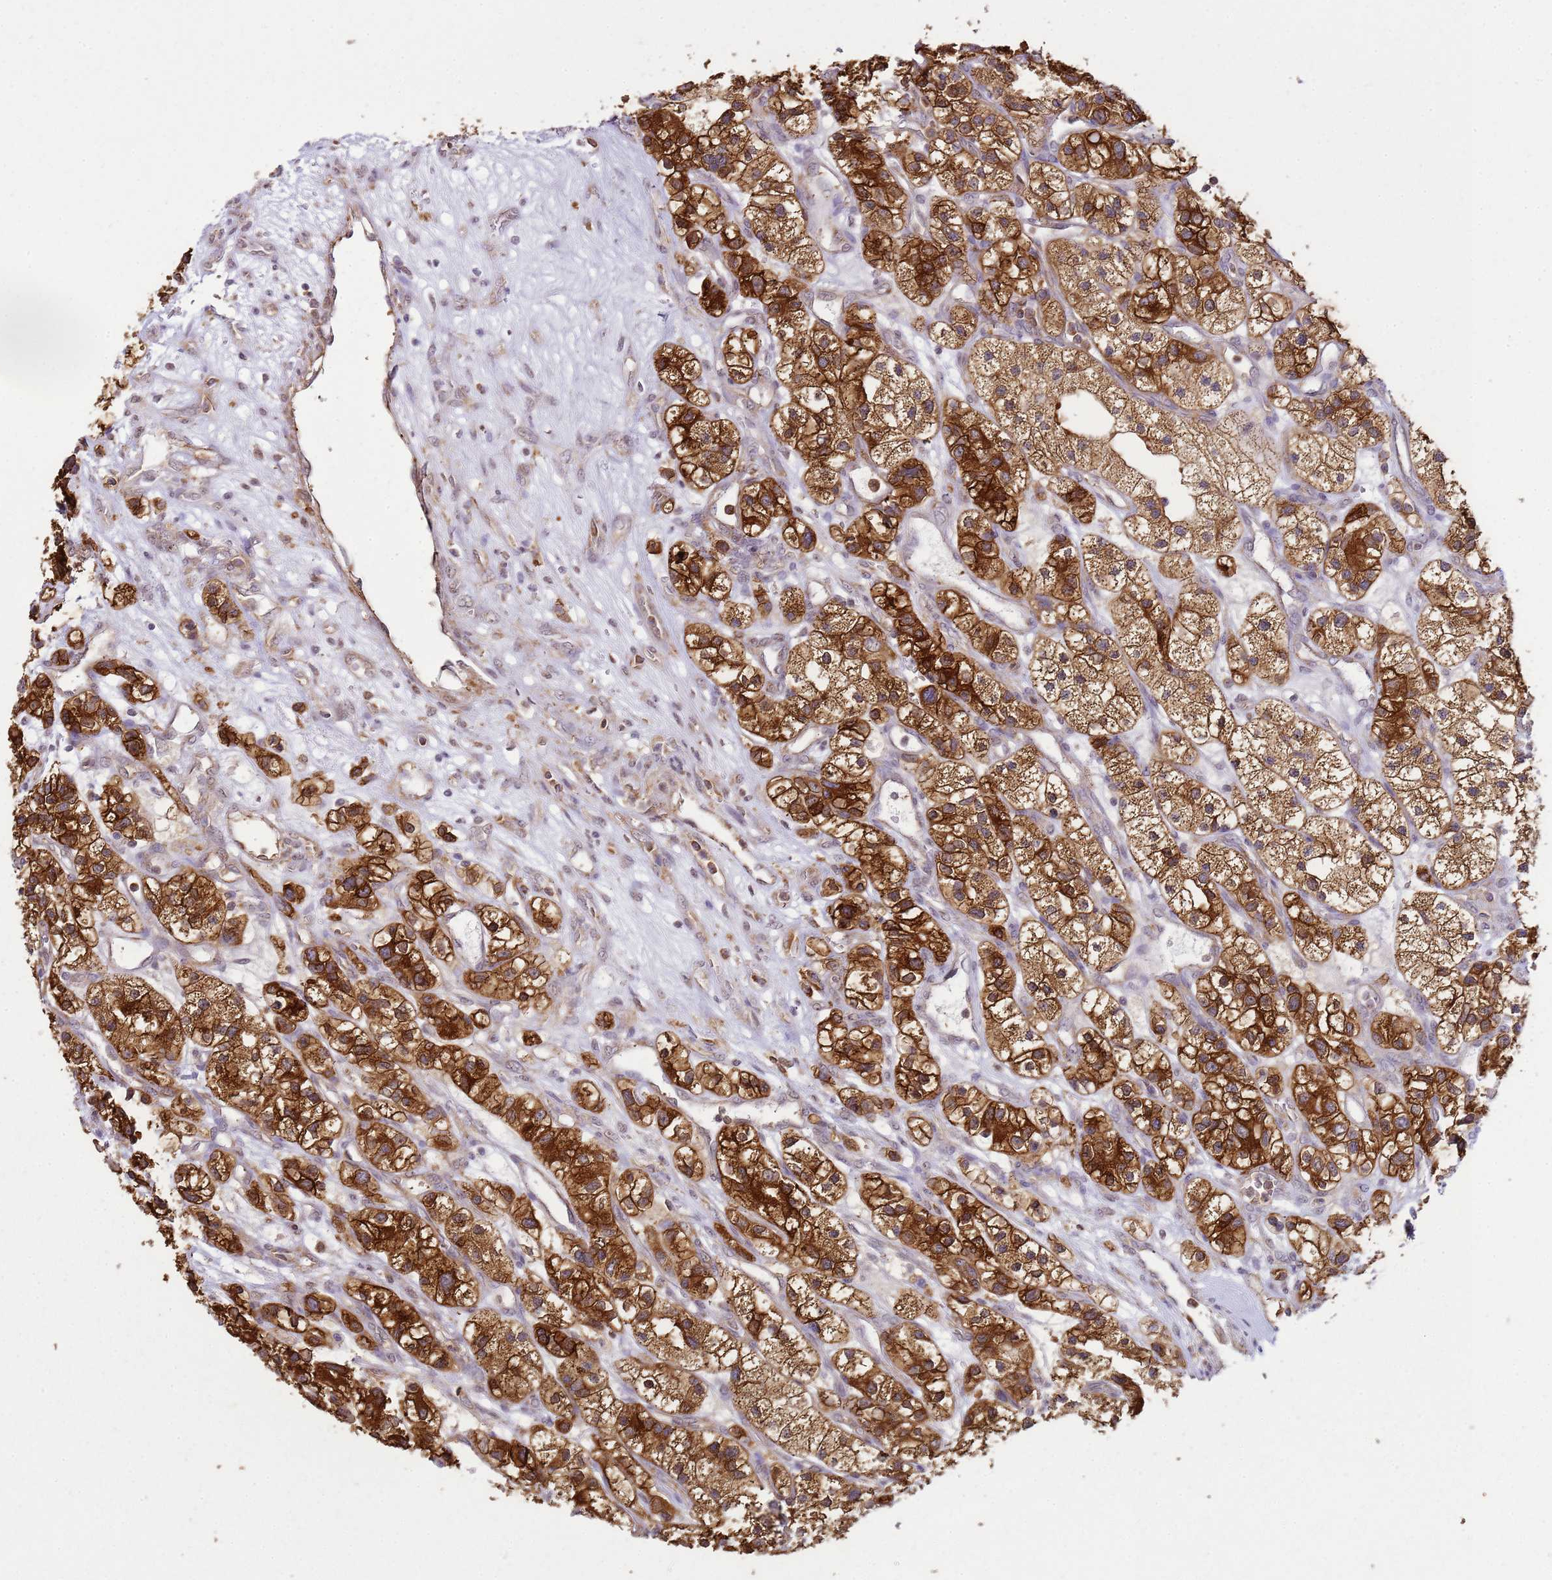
{"staining": {"intensity": "strong", "quantity": ">75%", "location": "cytoplasmic/membranous"}, "tissue": "renal cancer", "cell_type": "Tumor cells", "image_type": "cancer", "snomed": [{"axis": "morphology", "description": "Adenocarcinoma, NOS"}, {"axis": "topography", "description": "Kidney"}], "caption": "A high-resolution image shows IHC staining of renal adenocarcinoma, which demonstrates strong cytoplasmic/membranous expression in about >75% of tumor cells. The protein is shown in brown color, while the nuclei are stained blue.", "gene": "GABRE", "patient": {"sex": "female", "age": 57}}